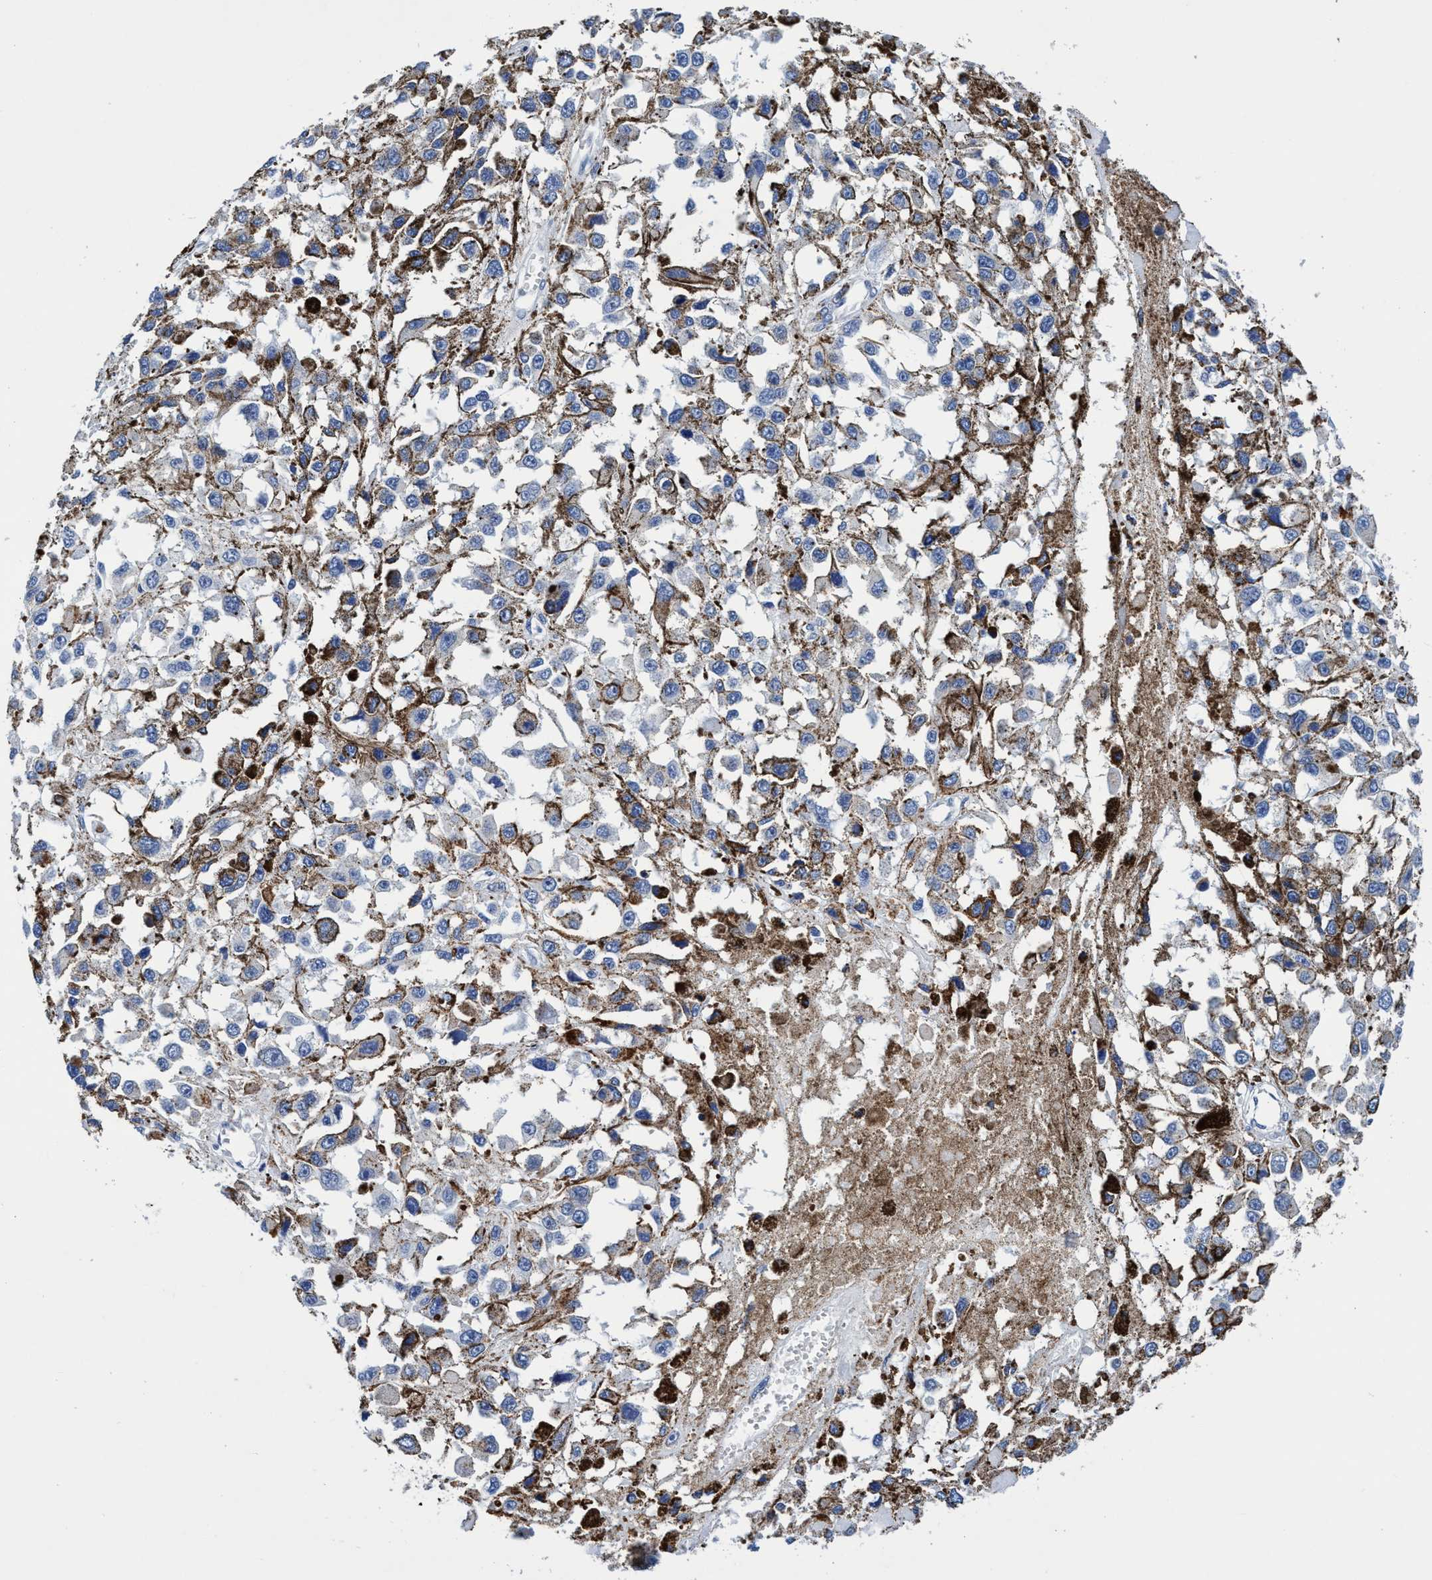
{"staining": {"intensity": "negative", "quantity": "none", "location": "none"}, "tissue": "melanoma", "cell_type": "Tumor cells", "image_type": "cancer", "snomed": [{"axis": "morphology", "description": "Malignant melanoma, Metastatic site"}, {"axis": "topography", "description": "Lymph node"}], "caption": "DAB immunohistochemical staining of human malignant melanoma (metastatic site) displays no significant staining in tumor cells.", "gene": "UBALD2", "patient": {"sex": "male", "age": 59}}